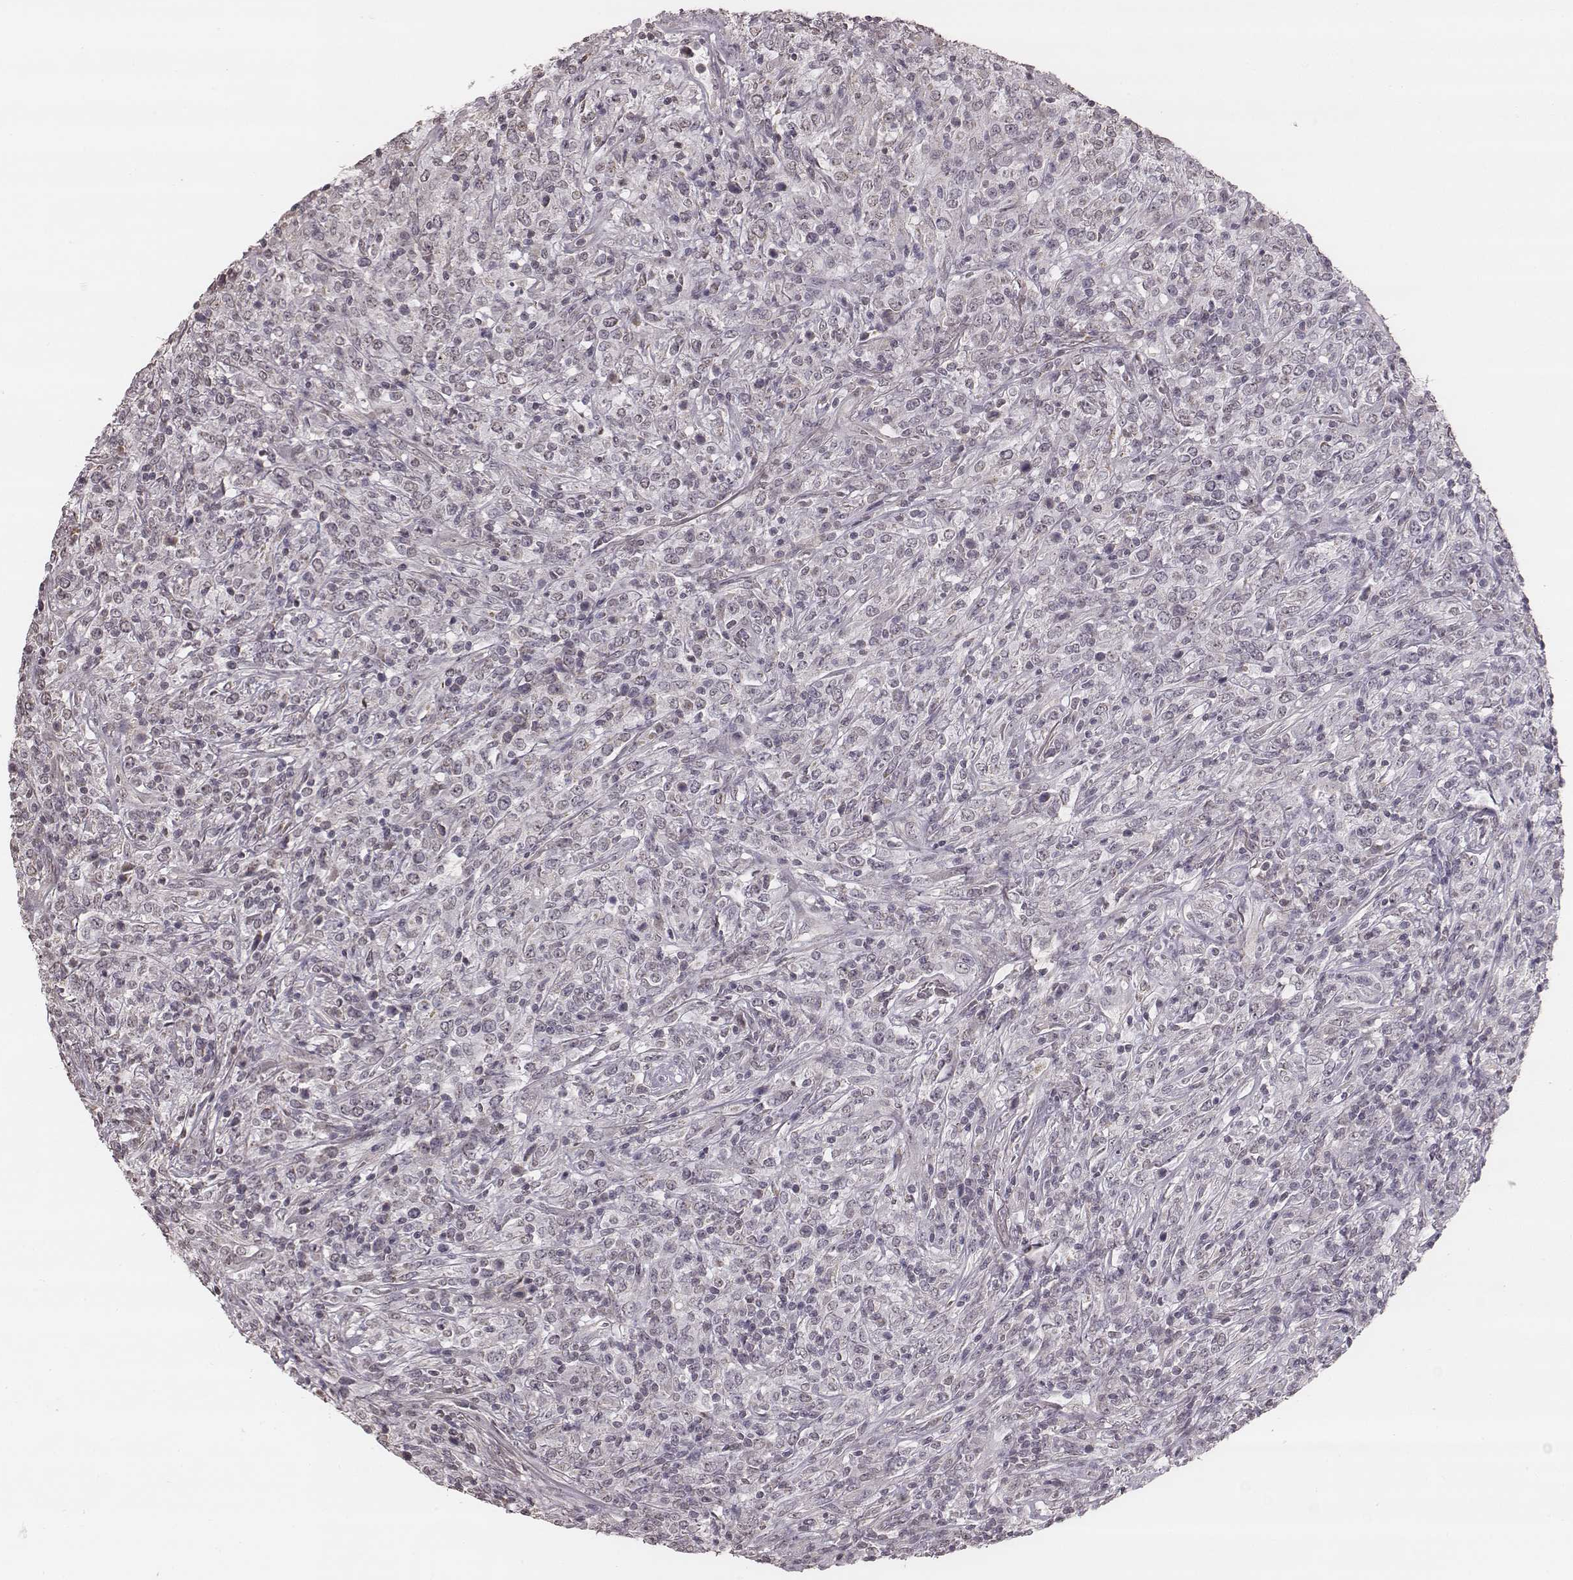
{"staining": {"intensity": "negative", "quantity": "none", "location": "none"}, "tissue": "lymphoma", "cell_type": "Tumor cells", "image_type": "cancer", "snomed": [{"axis": "morphology", "description": "Malignant lymphoma, non-Hodgkin's type, High grade"}, {"axis": "topography", "description": "Lung"}], "caption": "Immunohistochemistry image of high-grade malignant lymphoma, non-Hodgkin's type stained for a protein (brown), which displays no positivity in tumor cells.", "gene": "SLC7A4", "patient": {"sex": "male", "age": 79}}